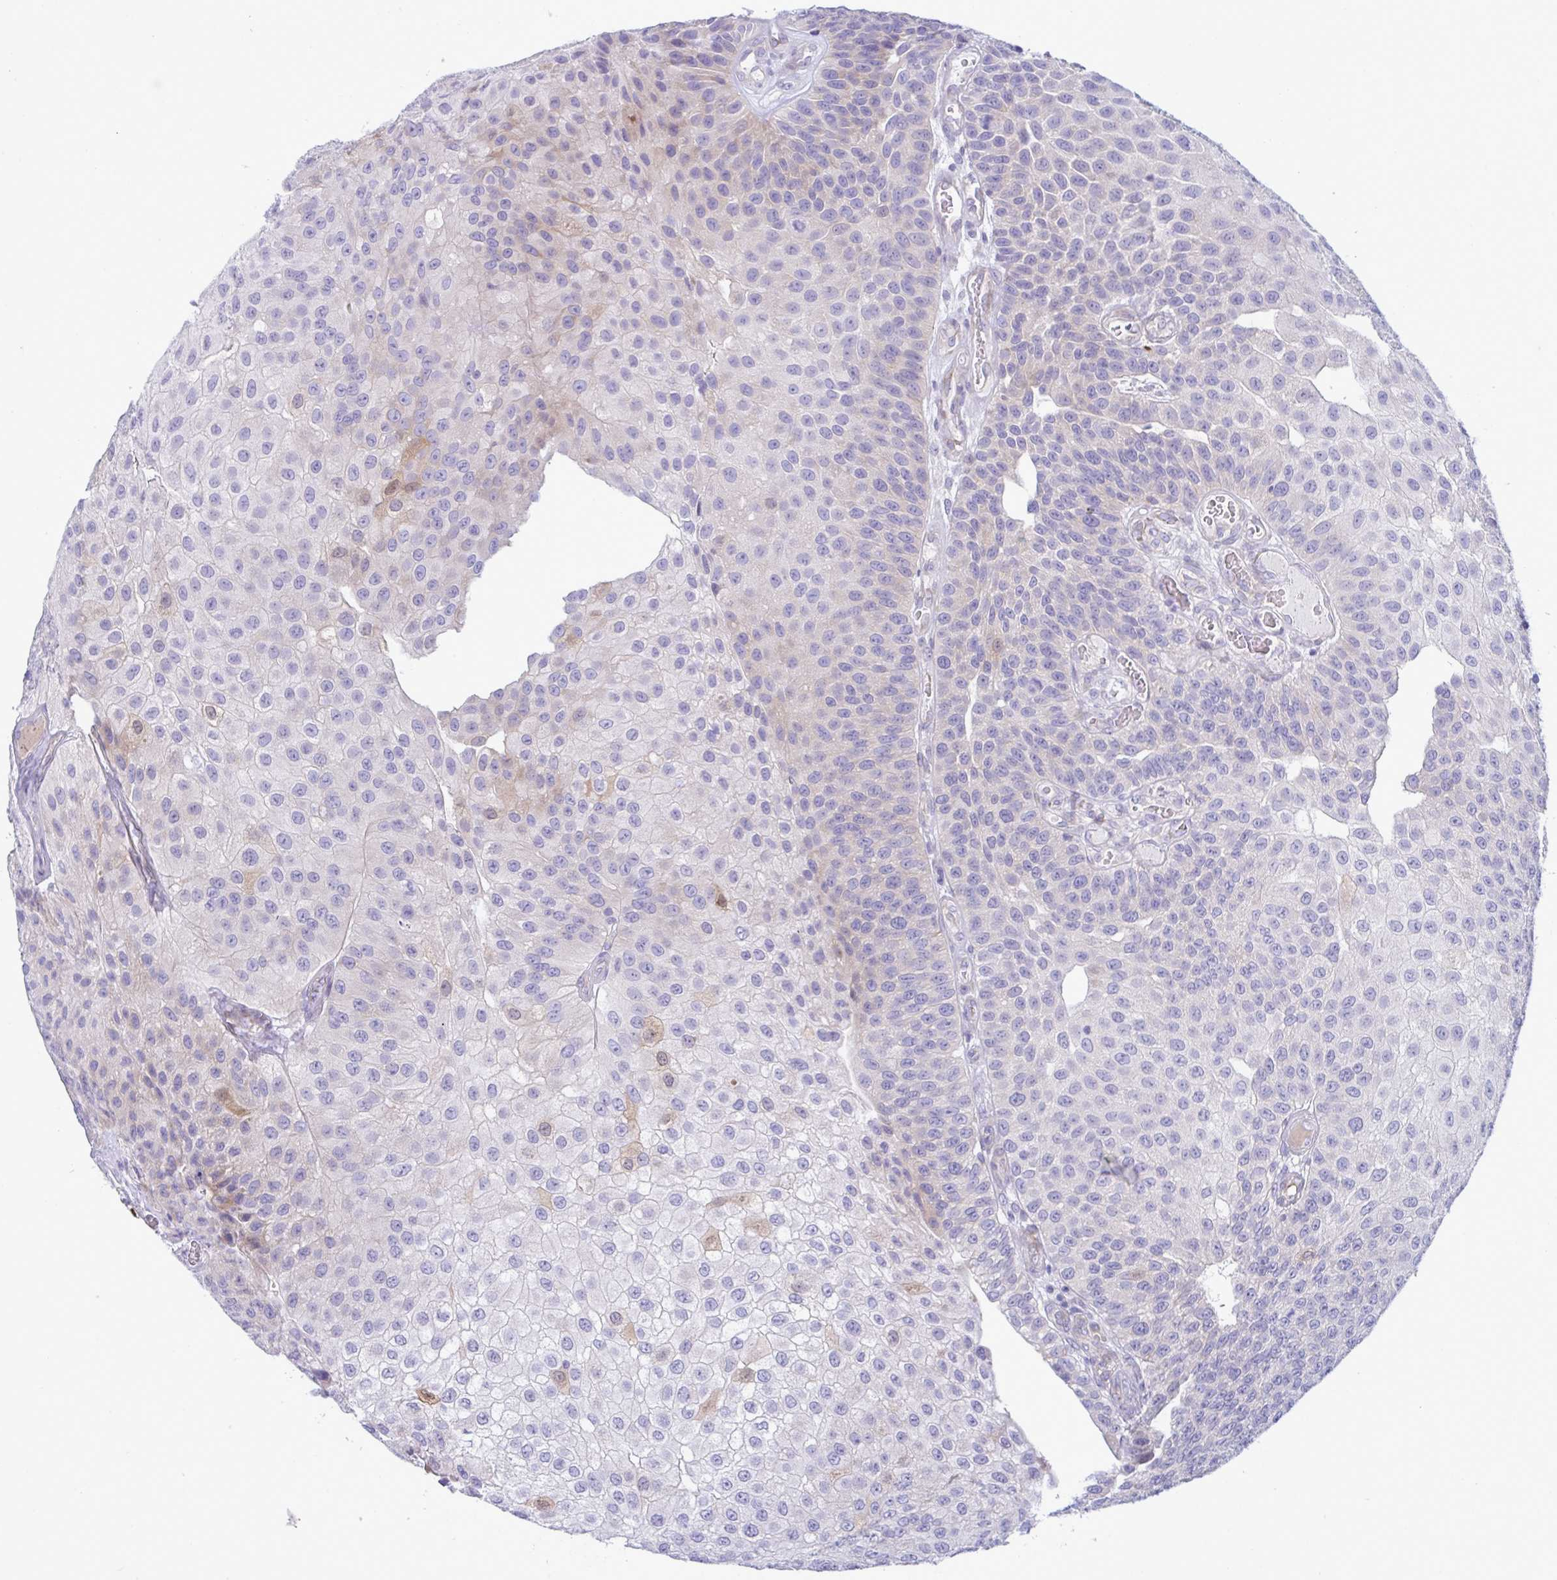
{"staining": {"intensity": "weak", "quantity": "<25%", "location": "cytoplasmic/membranous,nuclear"}, "tissue": "urothelial cancer", "cell_type": "Tumor cells", "image_type": "cancer", "snomed": [{"axis": "morphology", "description": "Urothelial carcinoma, NOS"}, {"axis": "topography", "description": "Urinary bladder"}], "caption": "The immunohistochemistry (IHC) micrograph has no significant positivity in tumor cells of transitional cell carcinoma tissue. (DAB (3,3'-diaminobenzidine) immunohistochemistry (IHC) with hematoxylin counter stain).", "gene": "ZNF684", "patient": {"sex": "male", "age": 87}}